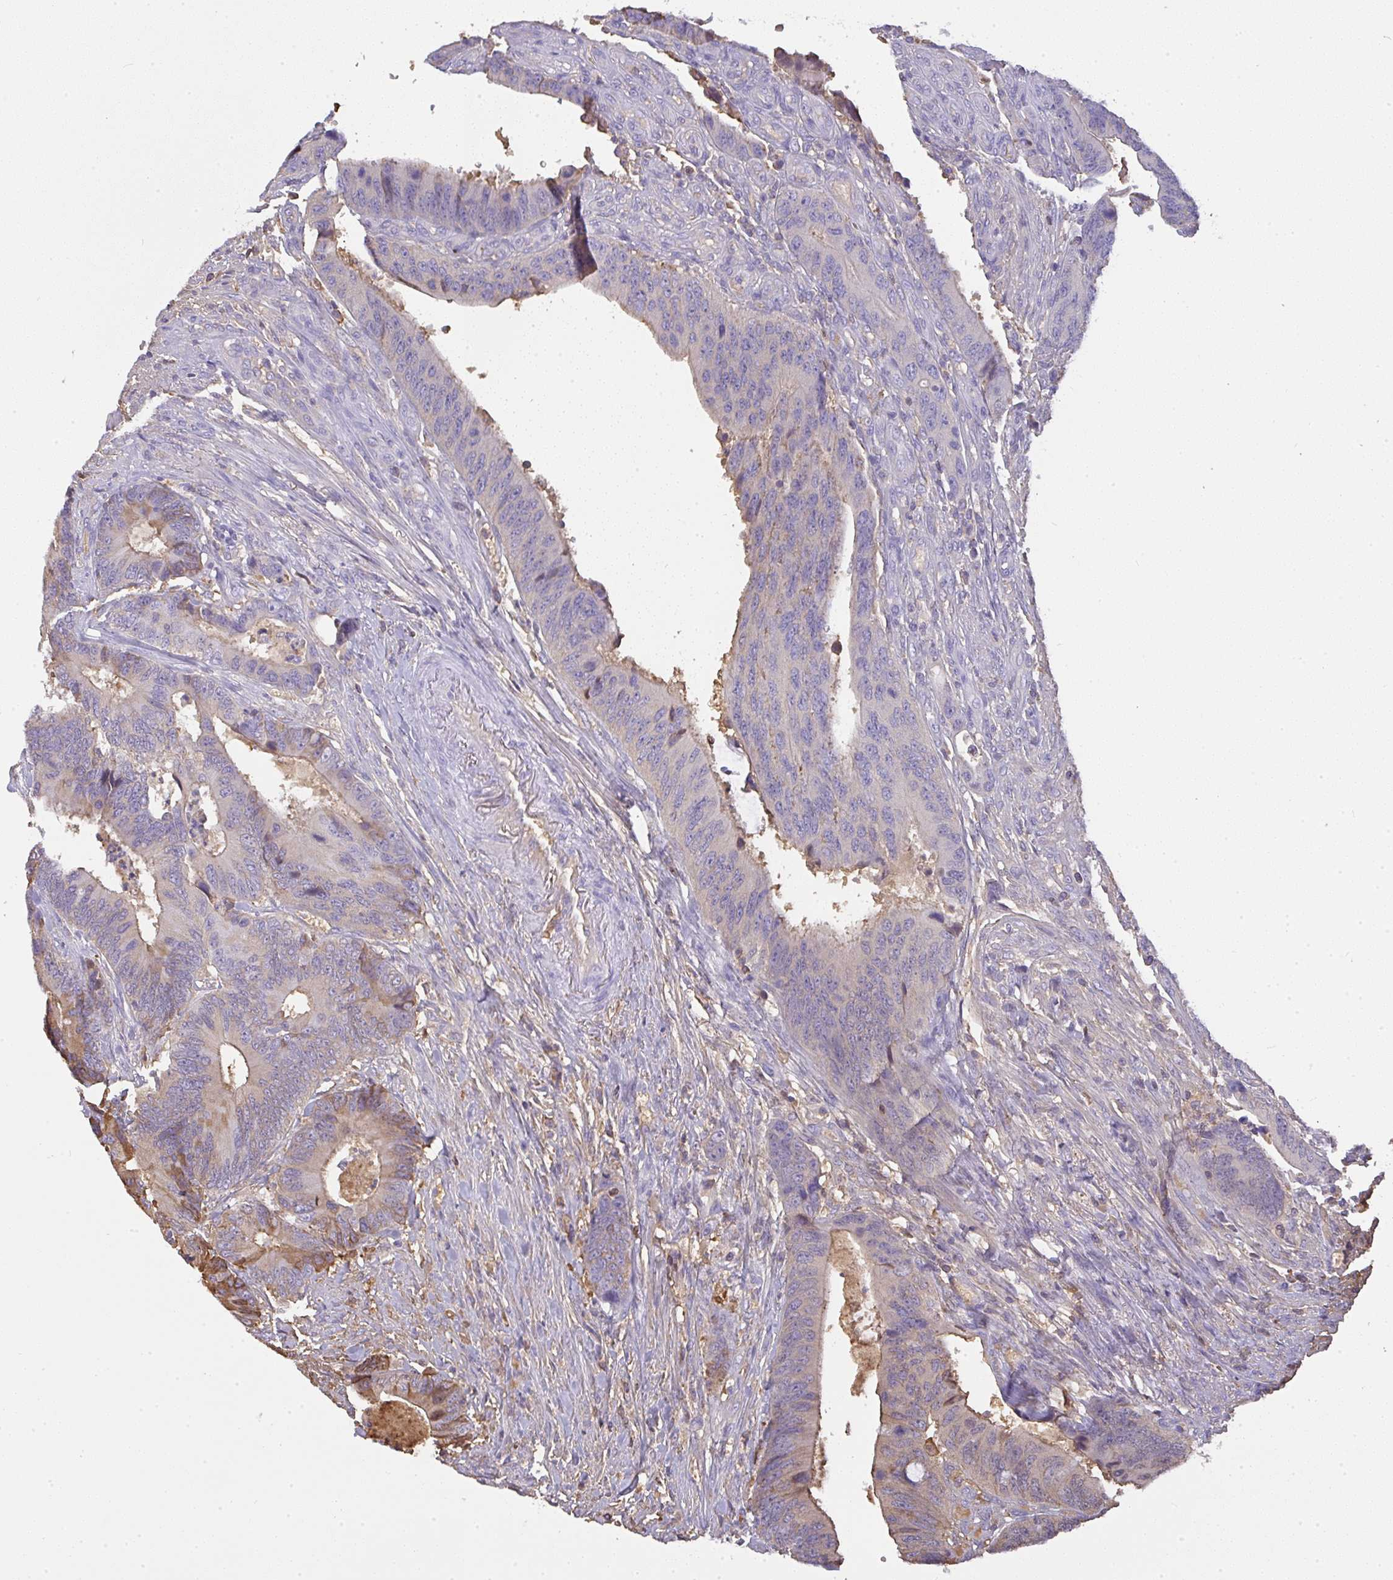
{"staining": {"intensity": "moderate", "quantity": "<25%", "location": "cytoplasmic/membranous"}, "tissue": "colorectal cancer", "cell_type": "Tumor cells", "image_type": "cancer", "snomed": [{"axis": "morphology", "description": "Adenocarcinoma, NOS"}, {"axis": "topography", "description": "Colon"}], "caption": "Protein staining shows moderate cytoplasmic/membranous expression in about <25% of tumor cells in colorectal cancer (adenocarcinoma).", "gene": "SMYD5", "patient": {"sex": "male", "age": 87}}